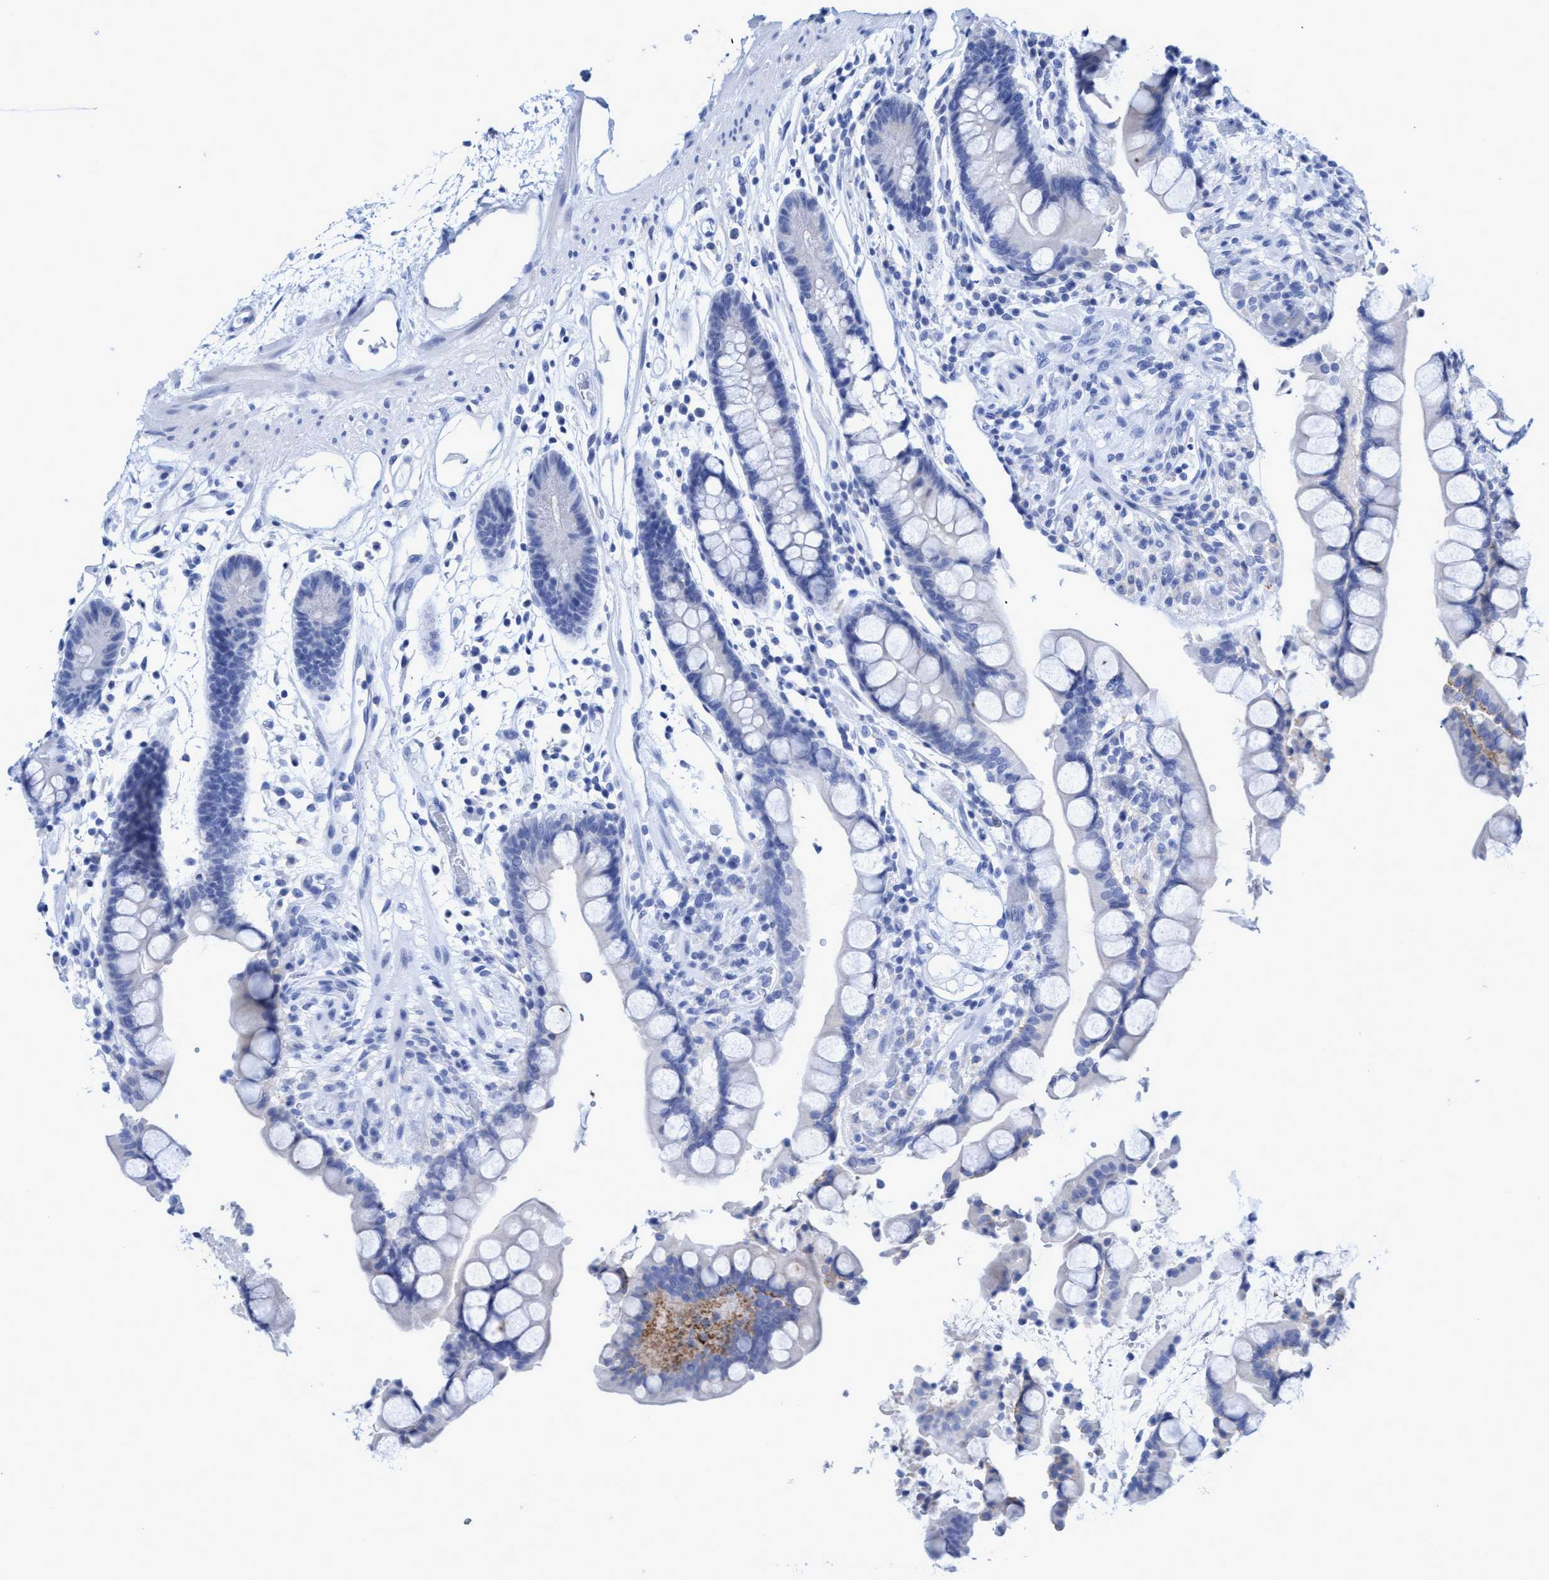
{"staining": {"intensity": "negative", "quantity": "none", "location": "none"}, "tissue": "colon", "cell_type": "Endothelial cells", "image_type": "normal", "snomed": [{"axis": "morphology", "description": "Normal tissue, NOS"}, {"axis": "topography", "description": "Colon"}], "caption": "Immunohistochemistry (IHC) histopathology image of normal colon: human colon stained with DAB exhibits no significant protein expression in endothelial cells.", "gene": "PLPPR1", "patient": {"sex": "male", "age": 73}}